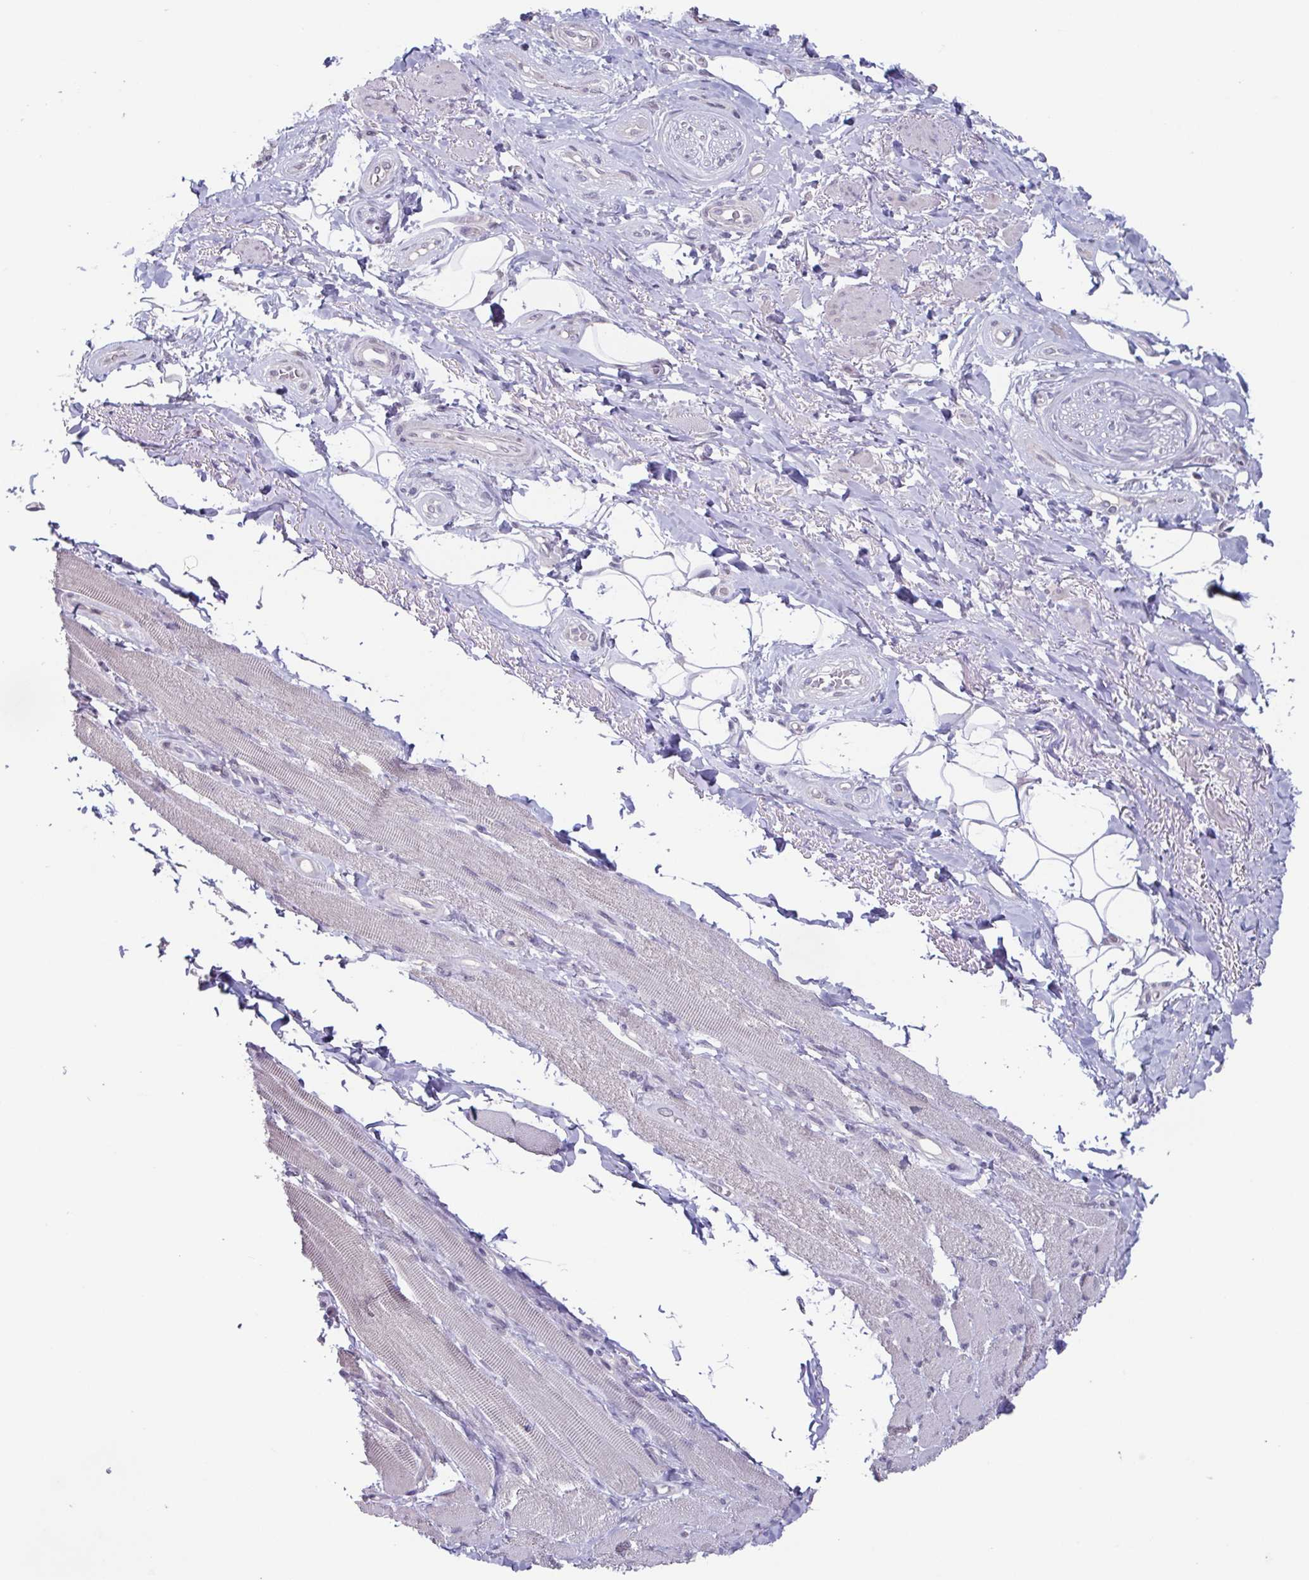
{"staining": {"intensity": "negative", "quantity": "none", "location": "none"}, "tissue": "adipose tissue", "cell_type": "Adipocytes", "image_type": "normal", "snomed": [{"axis": "morphology", "description": "Normal tissue, NOS"}, {"axis": "topography", "description": "Anal"}, {"axis": "topography", "description": "Peripheral nerve tissue"}], "caption": "Adipose tissue stained for a protein using IHC exhibits no staining adipocytes.", "gene": "GHRL", "patient": {"sex": "male", "age": 53}}